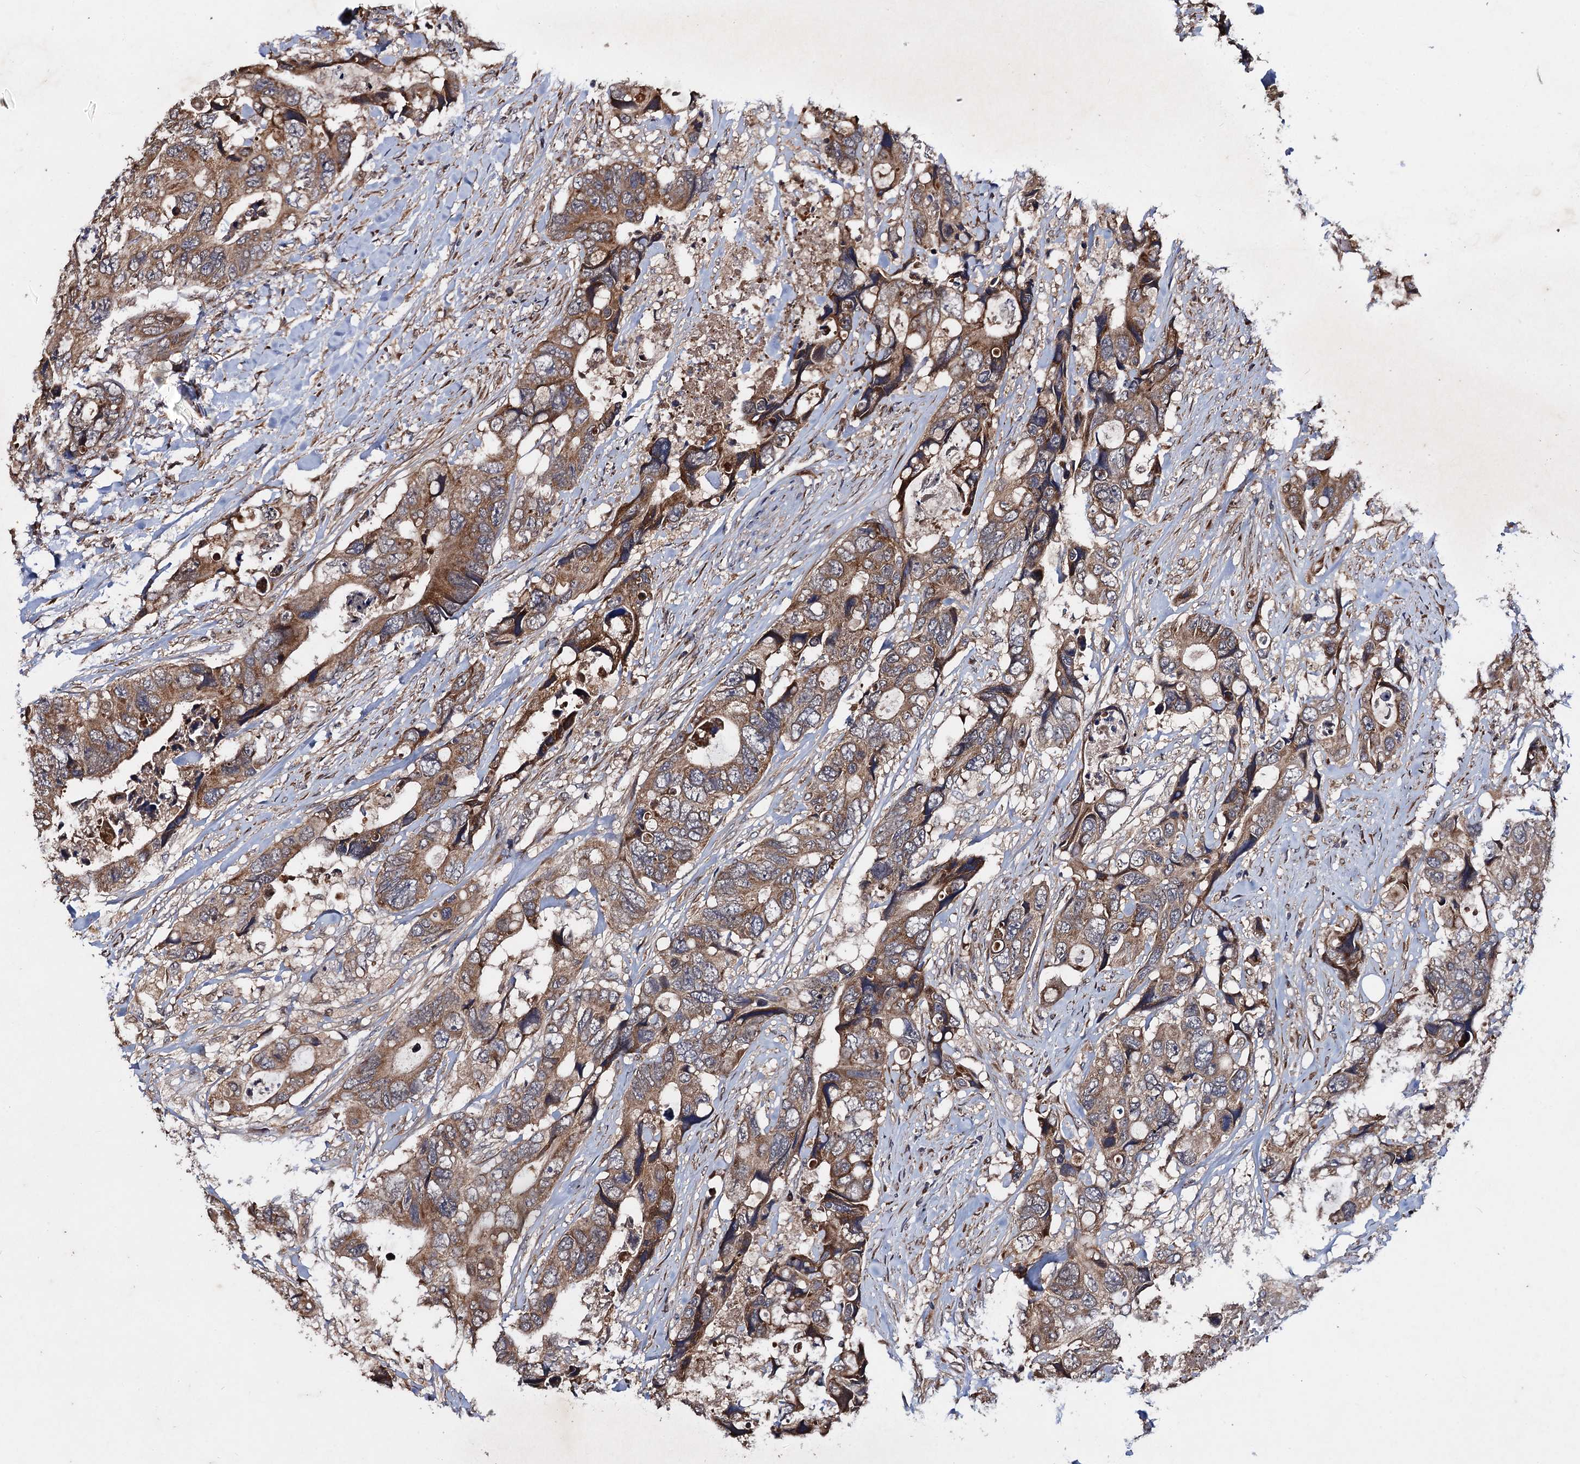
{"staining": {"intensity": "moderate", "quantity": ">75%", "location": "cytoplasmic/membranous"}, "tissue": "colorectal cancer", "cell_type": "Tumor cells", "image_type": "cancer", "snomed": [{"axis": "morphology", "description": "Adenocarcinoma, NOS"}, {"axis": "topography", "description": "Rectum"}], "caption": "Immunohistochemistry micrograph of neoplastic tissue: colorectal cancer (adenocarcinoma) stained using IHC reveals medium levels of moderate protein expression localized specifically in the cytoplasmic/membranous of tumor cells, appearing as a cytoplasmic/membranous brown color.", "gene": "HAUS1", "patient": {"sex": "male", "age": 57}}